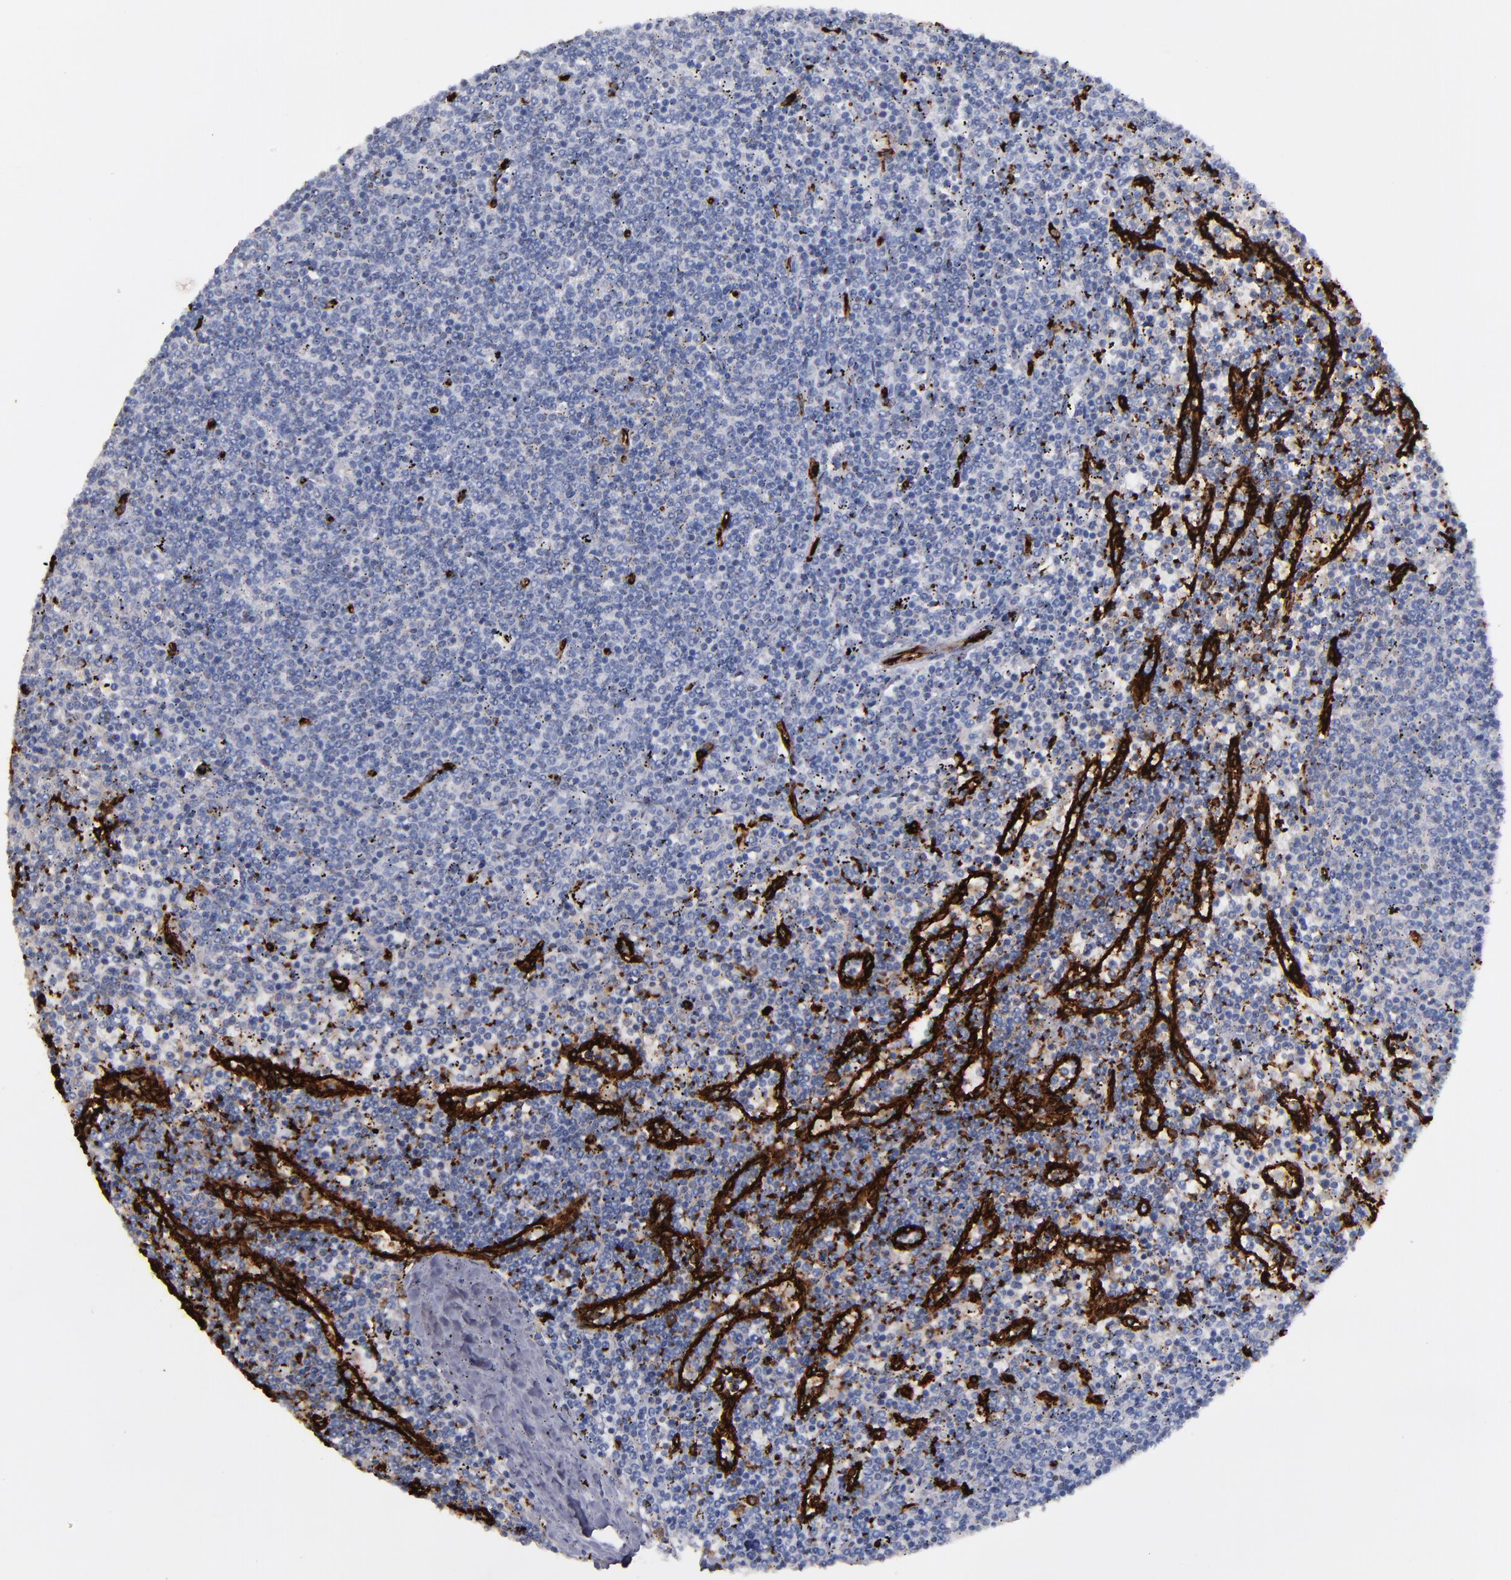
{"staining": {"intensity": "negative", "quantity": "none", "location": "none"}, "tissue": "lymphoma", "cell_type": "Tumor cells", "image_type": "cancer", "snomed": [{"axis": "morphology", "description": "Malignant lymphoma, non-Hodgkin's type, Low grade"}, {"axis": "topography", "description": "Spleen"}], "caption": "Tumor cells are negative for protein expression in human malignant lymphoma, non-Hodgkin's type (low-grade).", "gene": "CD36", "patient": {"sex": "female", "age": 50}}